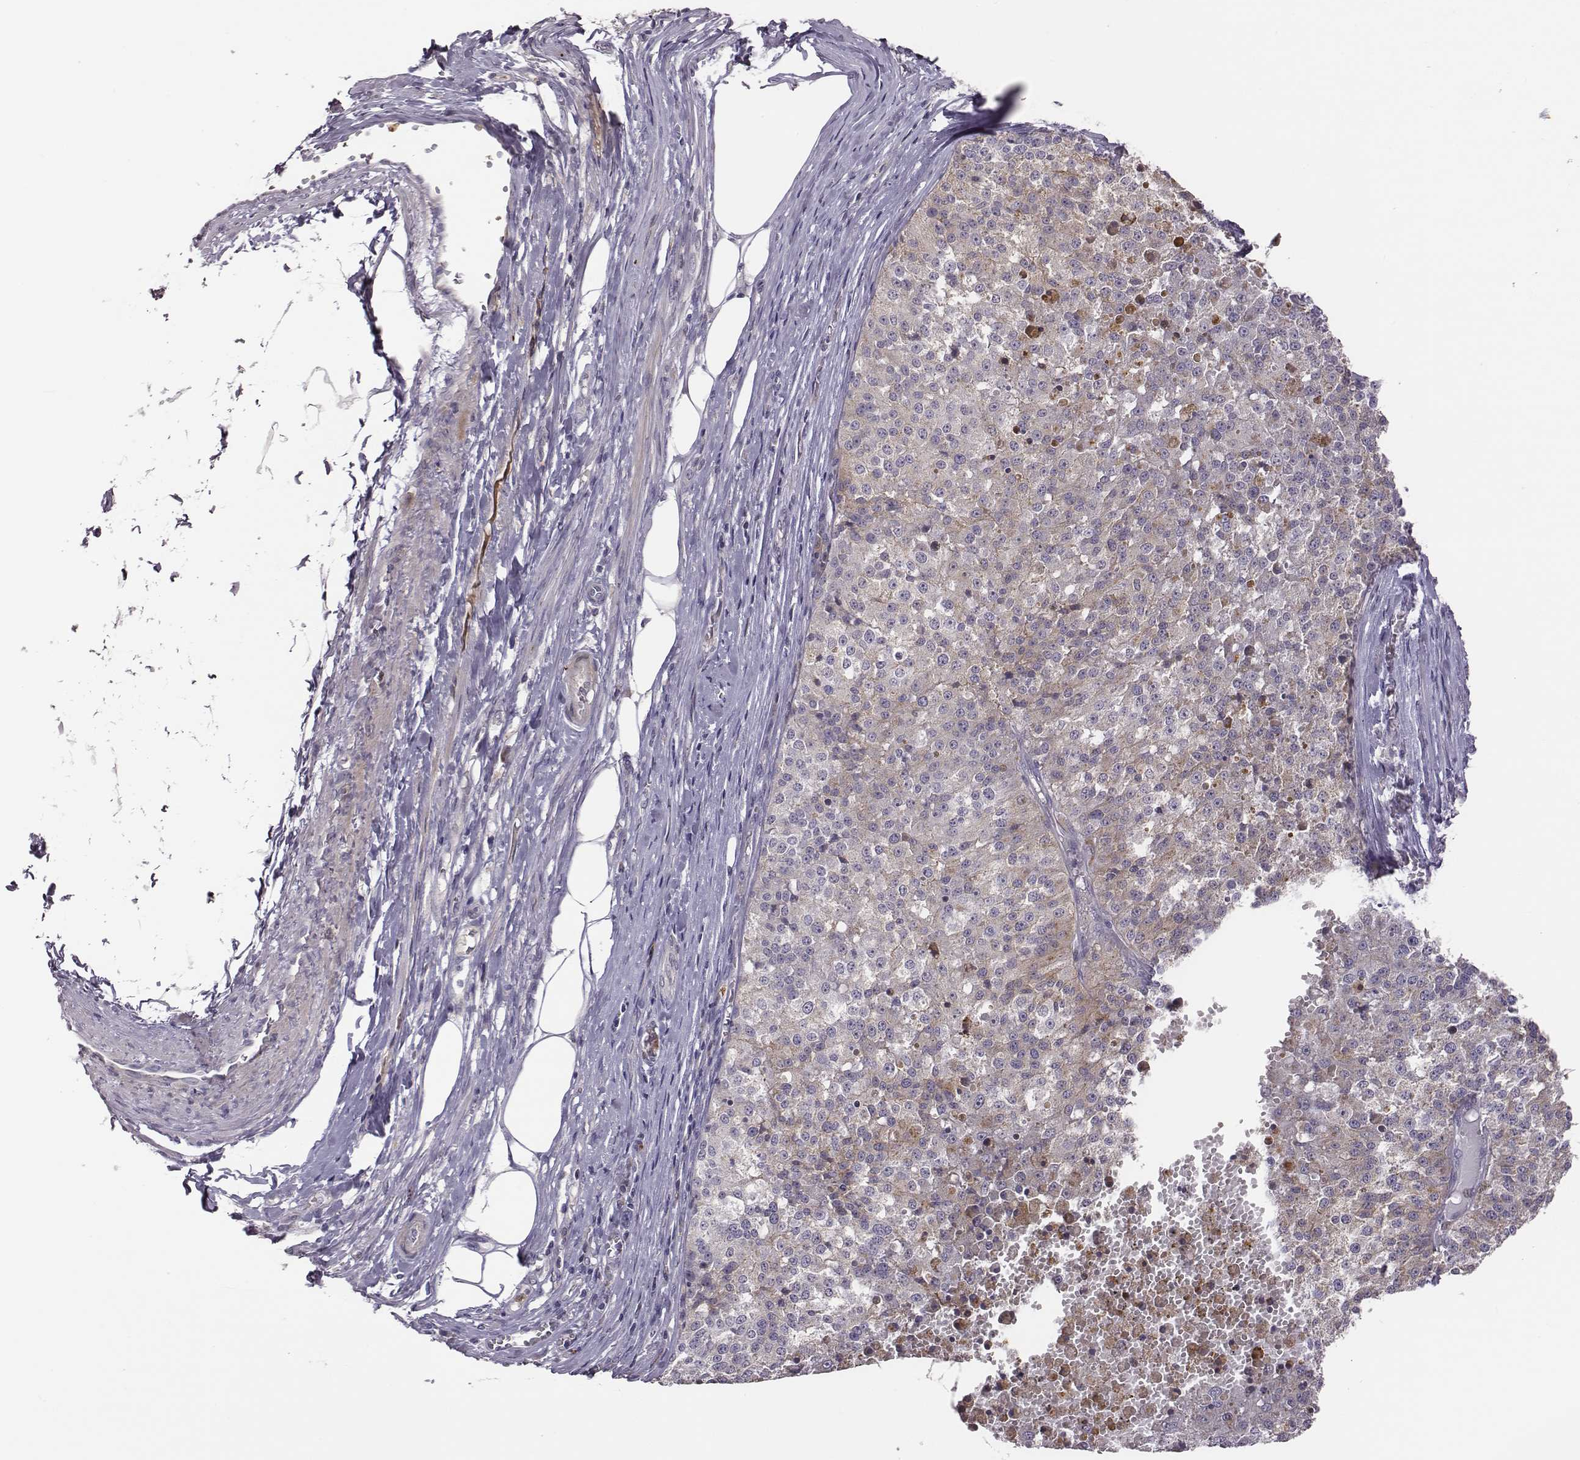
{"staining": {"intensity": "weak", "quantity": "25%-75%", "location": "cytoplasmic/membranous"}, "tissue": "melanoma", "cell_type": "Tumor cells", "image_type": "cancer", "snomed": [{"axis": "morphology", "description": "Malignant melanoma, Metastatic site"}, {"axis": "topography", "description": "Lymph node"}], "caption": "Malignant melanoma (metastatic site) stained with immunohistochemistry (IHC) shows weak cytoplasmic/membranous positivity in about 25%-75% of tumor cells. (DAB (3,3'-diaminobenzidine) IHC, brown staining for protein, blue staining for nuclei).", "gene": "KMO", "patient": {"sex": "female", "age": 64}}